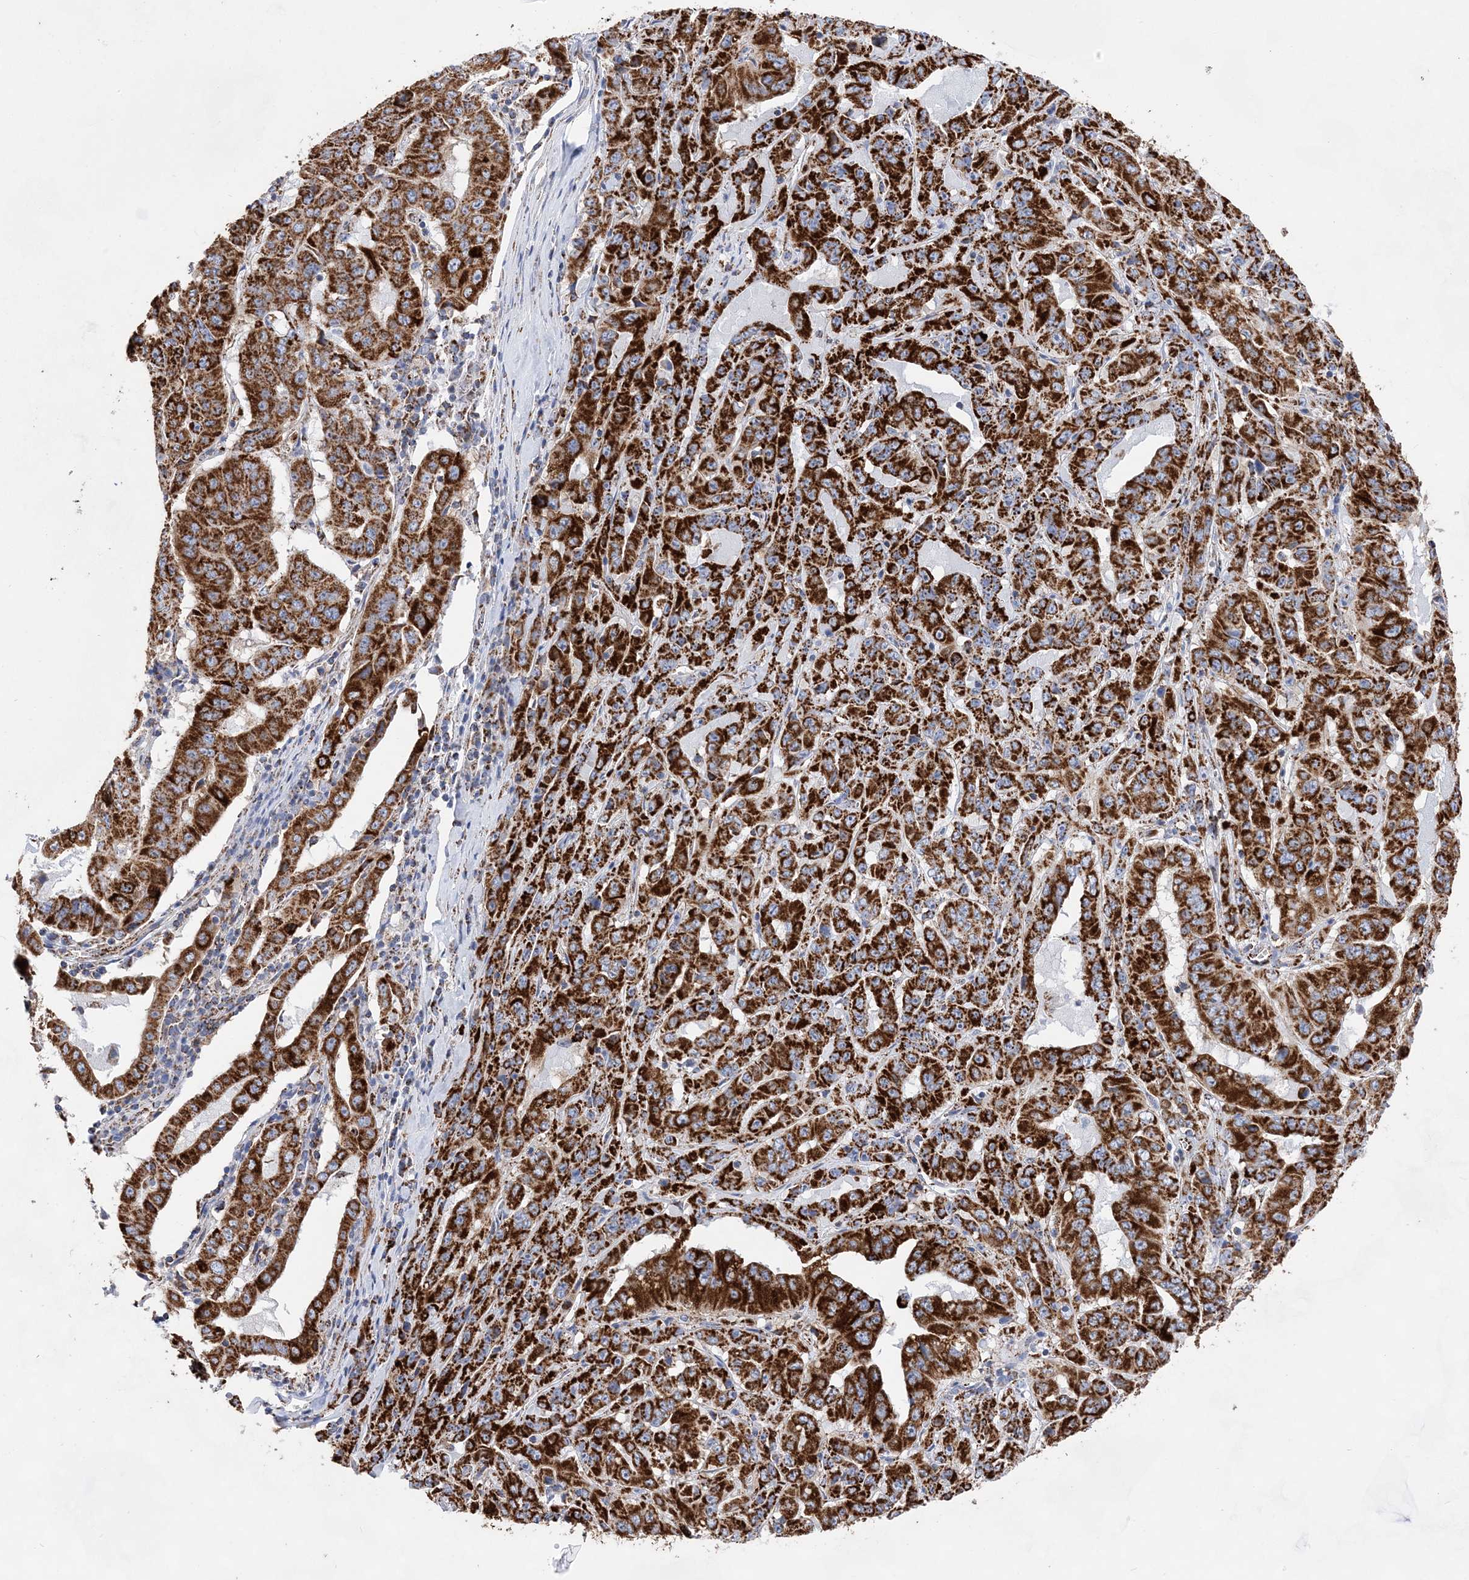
{"staining": {"intensity": "strong", "quantity": ">75%", "location": "cytoplasmic/membranous"}, "tissue": "pancreatic cancer", "cell_type": "Tumor cells", "image_type": "cancer", "snomed": [{"axis": "morphology", "description": "Adenocarcinoma, NOS"}, {"axis": "topography", "description": "Pancreas"}], "caption": "This is a photomicrograph of immunohistochemistry (IHC) staining of pancreatic adenocarcinoma, which shows strong expression in the cytoplasmic/membranous of tumor cells.", "gene": "ACOT9", "patient": {"sex": "male", "age": 63}}